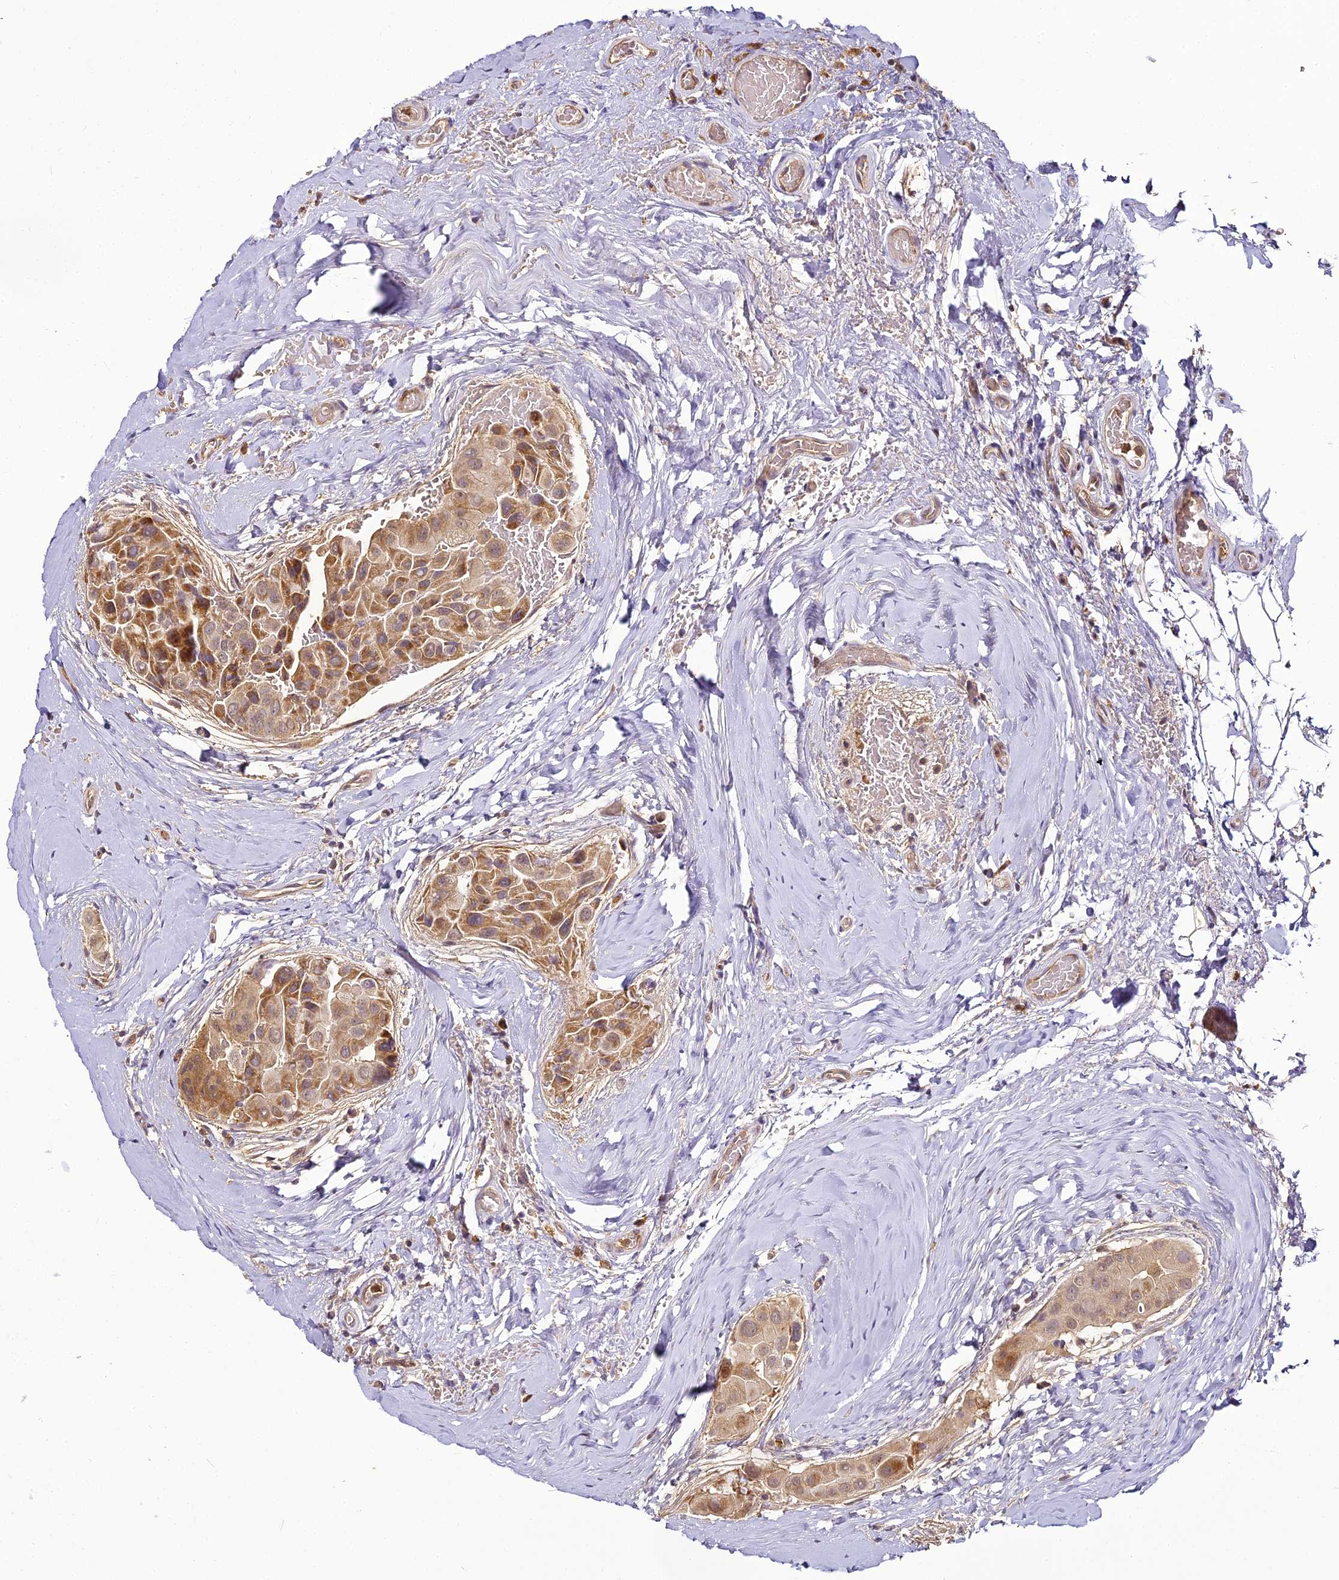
{"staining": {"intensity": "moderate", "quantity": "<25%", "location": "cytoplasmic/membranous"}, "tissue": "thyroid cancer", "cell_type": "Tumor cells", "image_type": "cancer", "snomed": [{"axis": "morphology", "description": "Papillary adenocarcinoma, NOS"}, {"axis": "topography", "description": "Thyroid gland"}], "caption": "Immunohistochemistry staining of thyroid papillary adenocarcinoma, which shows low levels of moderate cytoplasmic/membranous expression in about <25% of tumor cells indicating moderate cytoplasmic/membranous protein expression. The staining was performed using DAB (brown) for protein detection and nuclei were counterstained in hematoxylin (blue).", "gene": "BCDIN3D", "patient": {"sex": "male", "age": 33}}